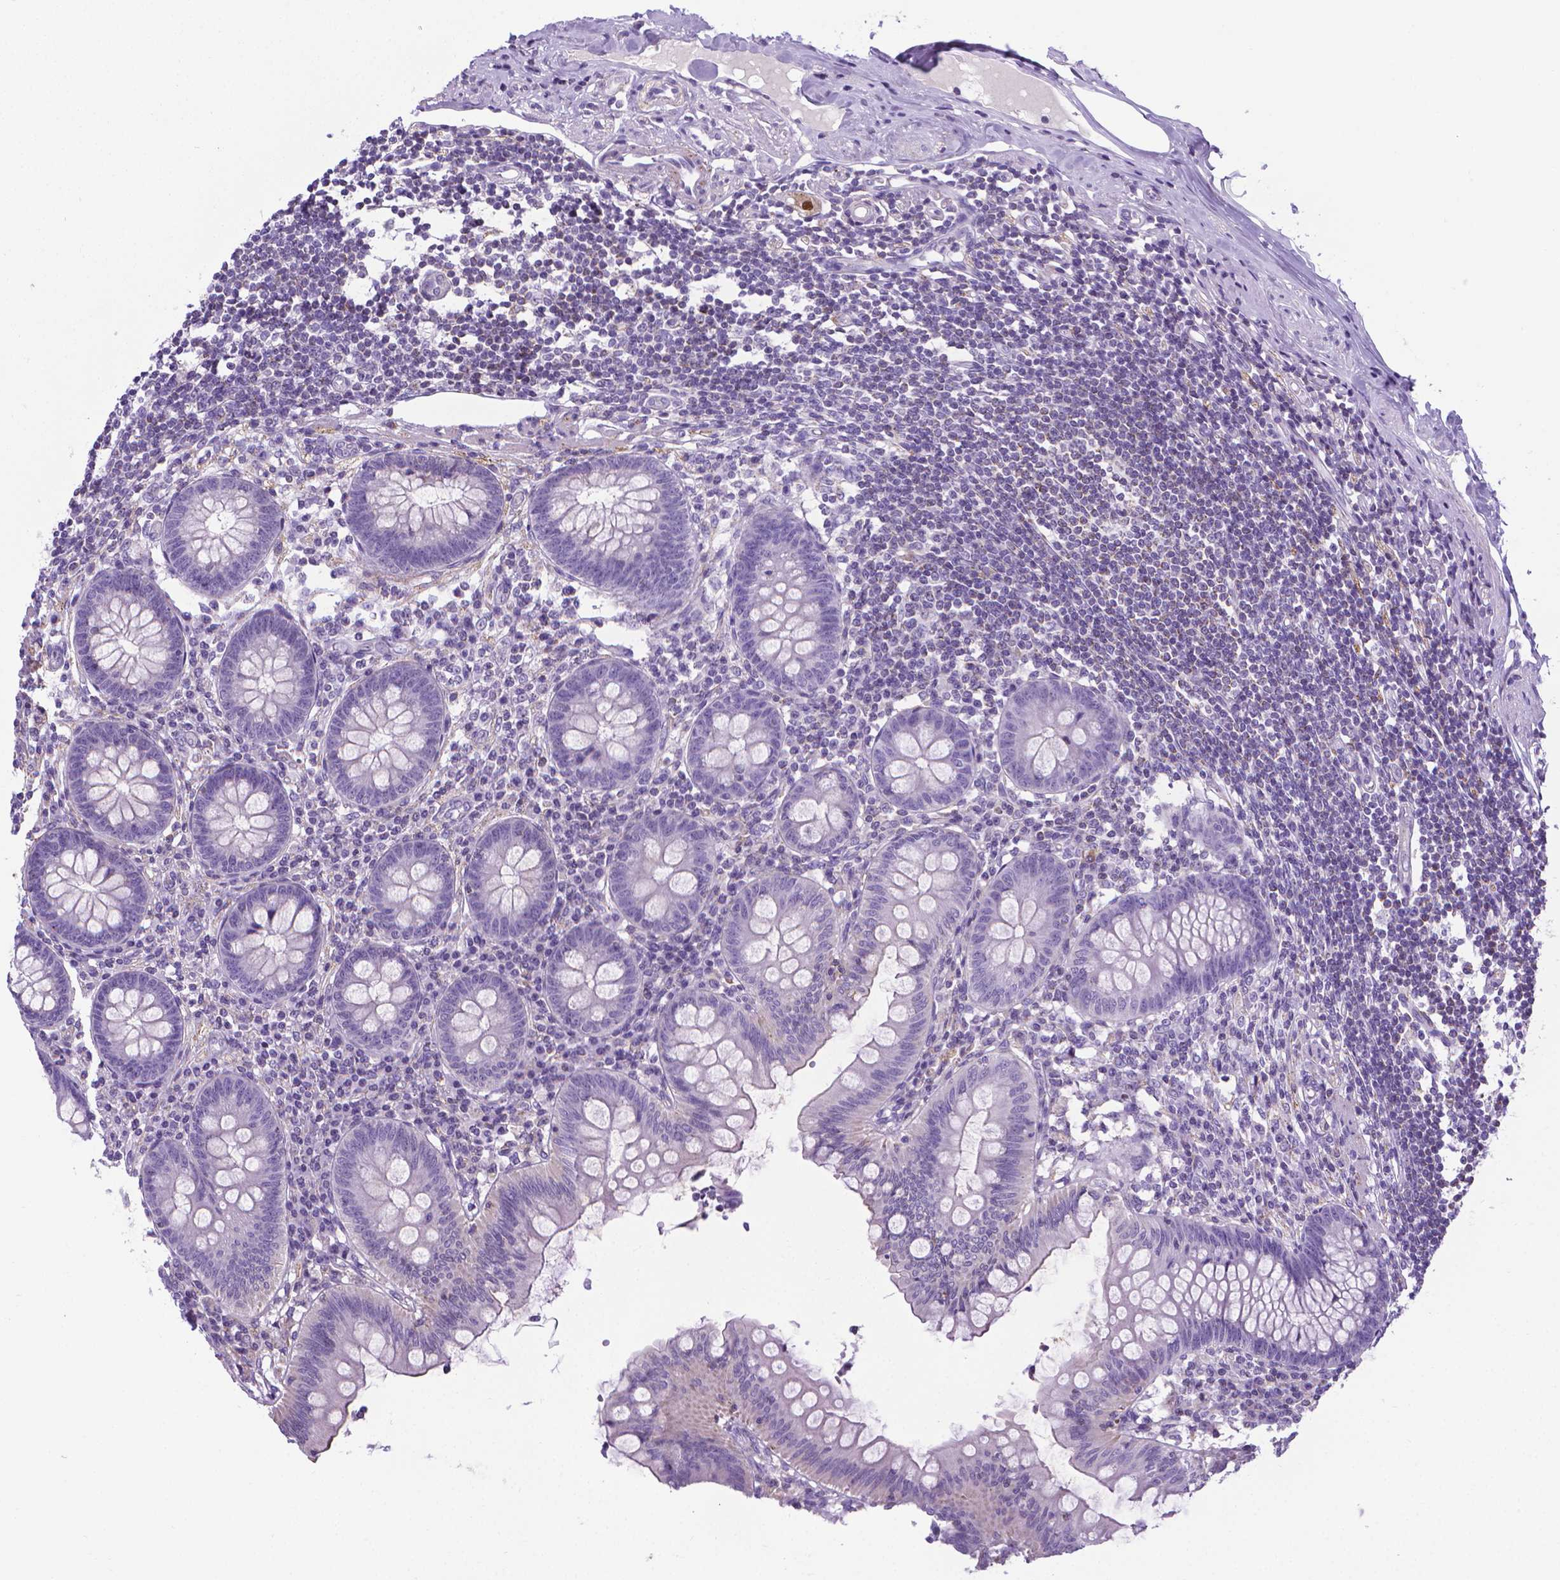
{"staining": {"intensity": "negative", "quantity": "none", "location": "none"}, "tissue": "appendix", "cell_type": "Glandular cells", "image_type": "normal", "snomed": [{"axis": "morphology", "description": "Normal tissue, NOS"}, {"axis": "topography", "description": "Appendix"}], "caption": "IHC image of normal appendix stained for a protein (brown), which reveals no expression in glandular cells.", "gene": "POU3F3", "patient": {"sex": "female", "age": 57}}